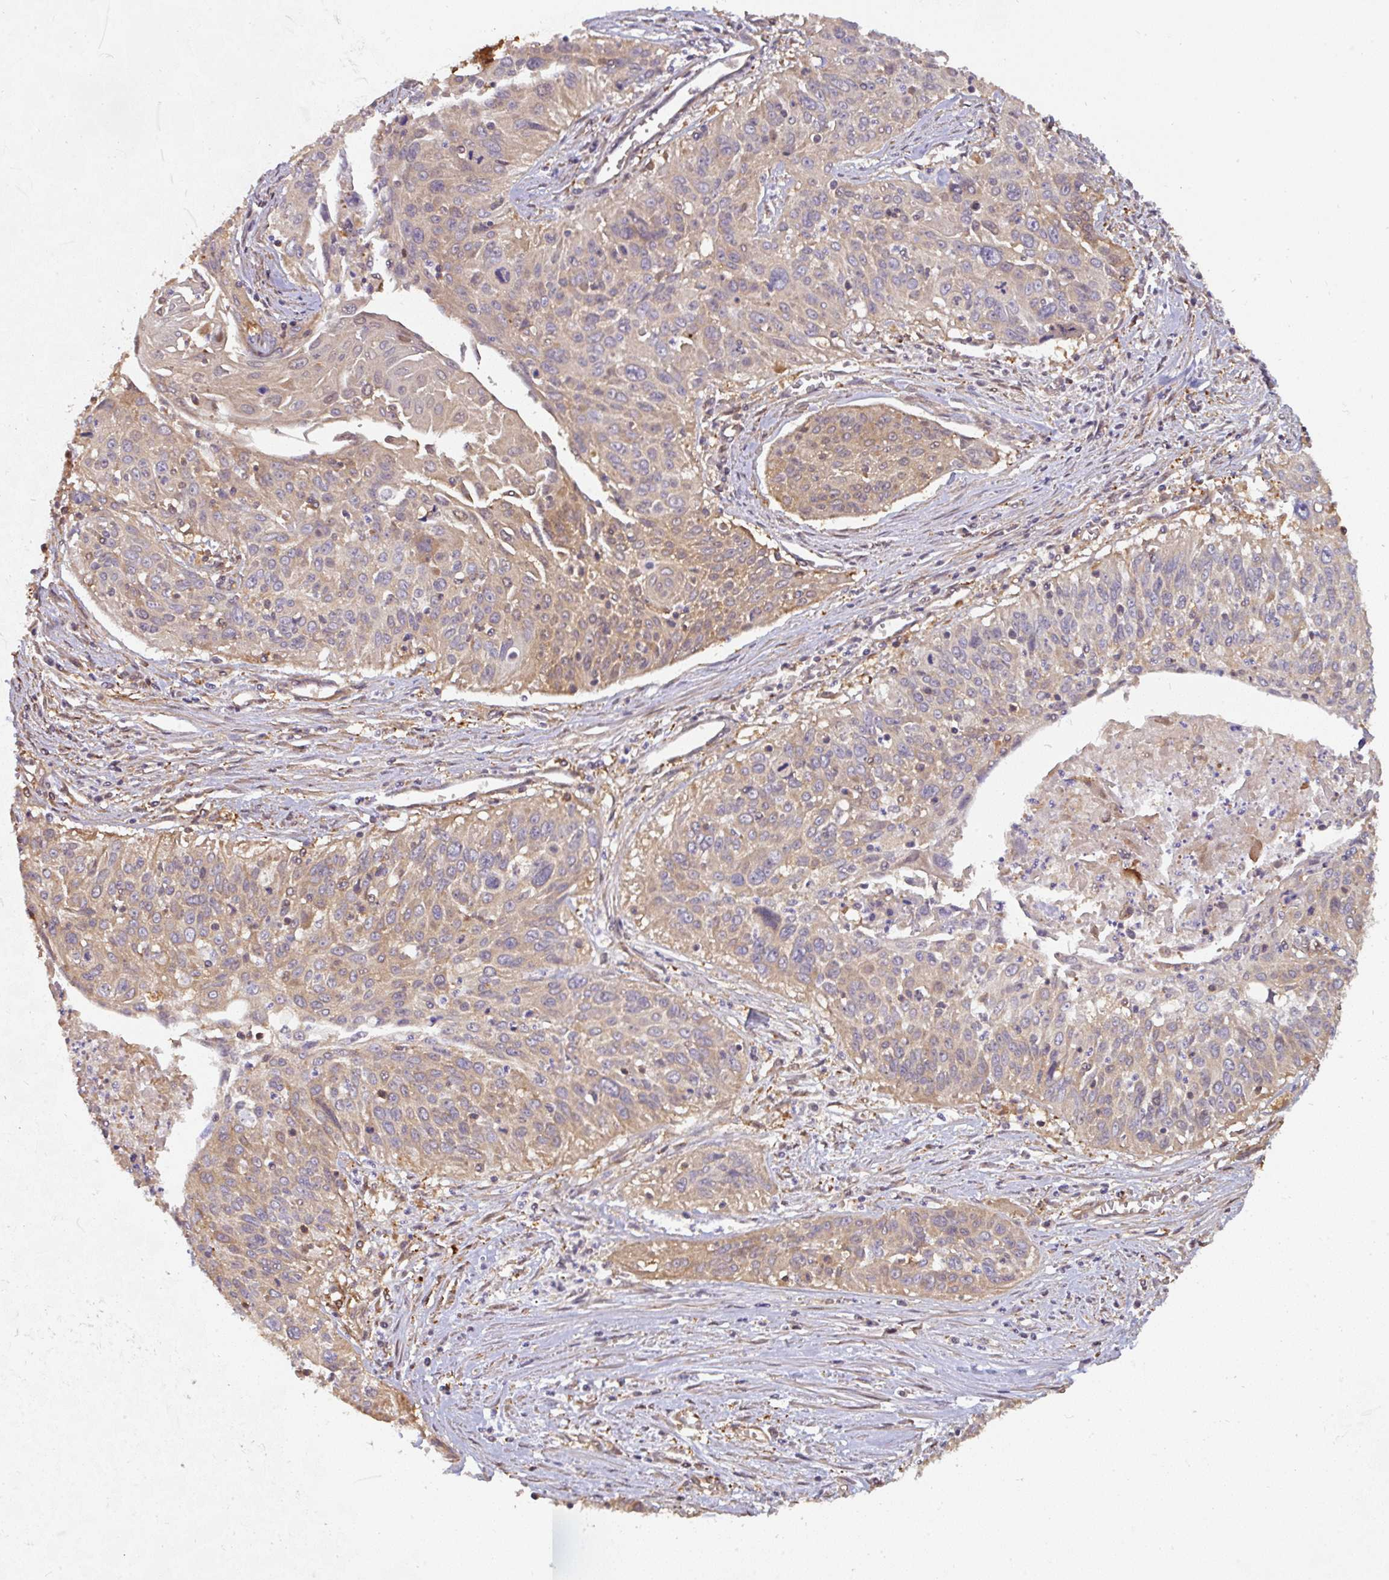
{"staining": {"intensity": "moderate", "quantity": "25%-75%", "location": "cytoplasmic/membranous"}, "tissue": "cervical cancer", "cell_type": "Tumor cells", "image_type": "cancer", "snomed": [{"axis": "morphology", "description": "Squamous cell carcinoma, NOS"}, {"axis": "topography", "description": "Cervix"}], "caption": "Immunohistochemical staining of human cervical squamous cell carcinoma displays moderate cytoplasmic/membranous protein staining in about 25%-75% of tumor cells.", "gene": "ST13", "patient": {"sex": "female", "age": 55}}